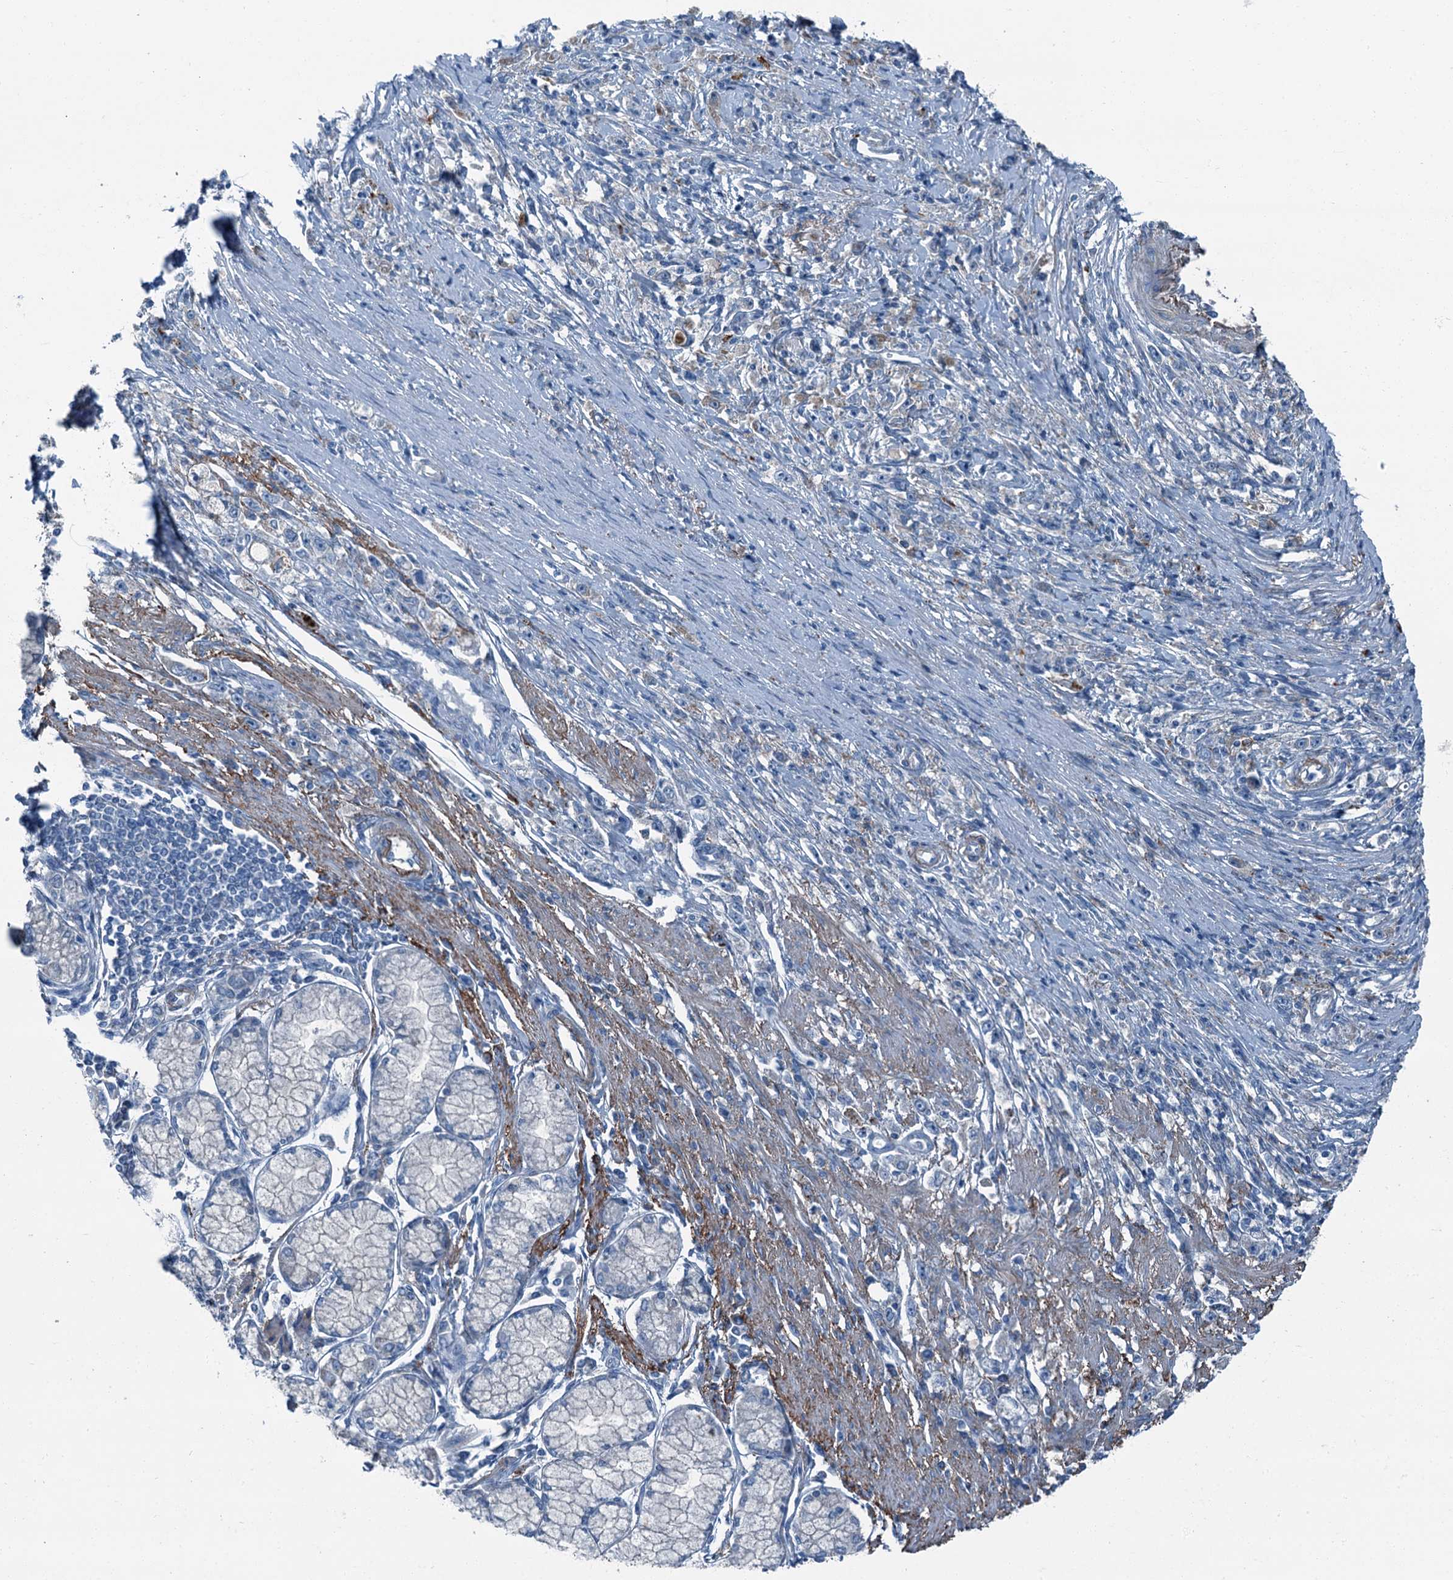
{"staining": {"intensity": "negative", "quantity": "none", "location": "none"}, "tissue": "stomach cancer", "cell_type": "Tumor cells", "image_type": "cancer", "snomed": [{"axis": "morphology", "description": "Adenocarcinoma, NOS"}, {"axis": "topography", "description": "Stomach"}], "caption": "Immunohistochemistry (IHC) histopathology image of neoplastic tissue: adenocarcinoma (stomach) stained with DAB displays no significant protein staining in tumor cells. (Immunohistochemistry, brightfield microscopy, high magnification).", "gene": "AXL", "patient": {"sex": "female", "age": 59}}